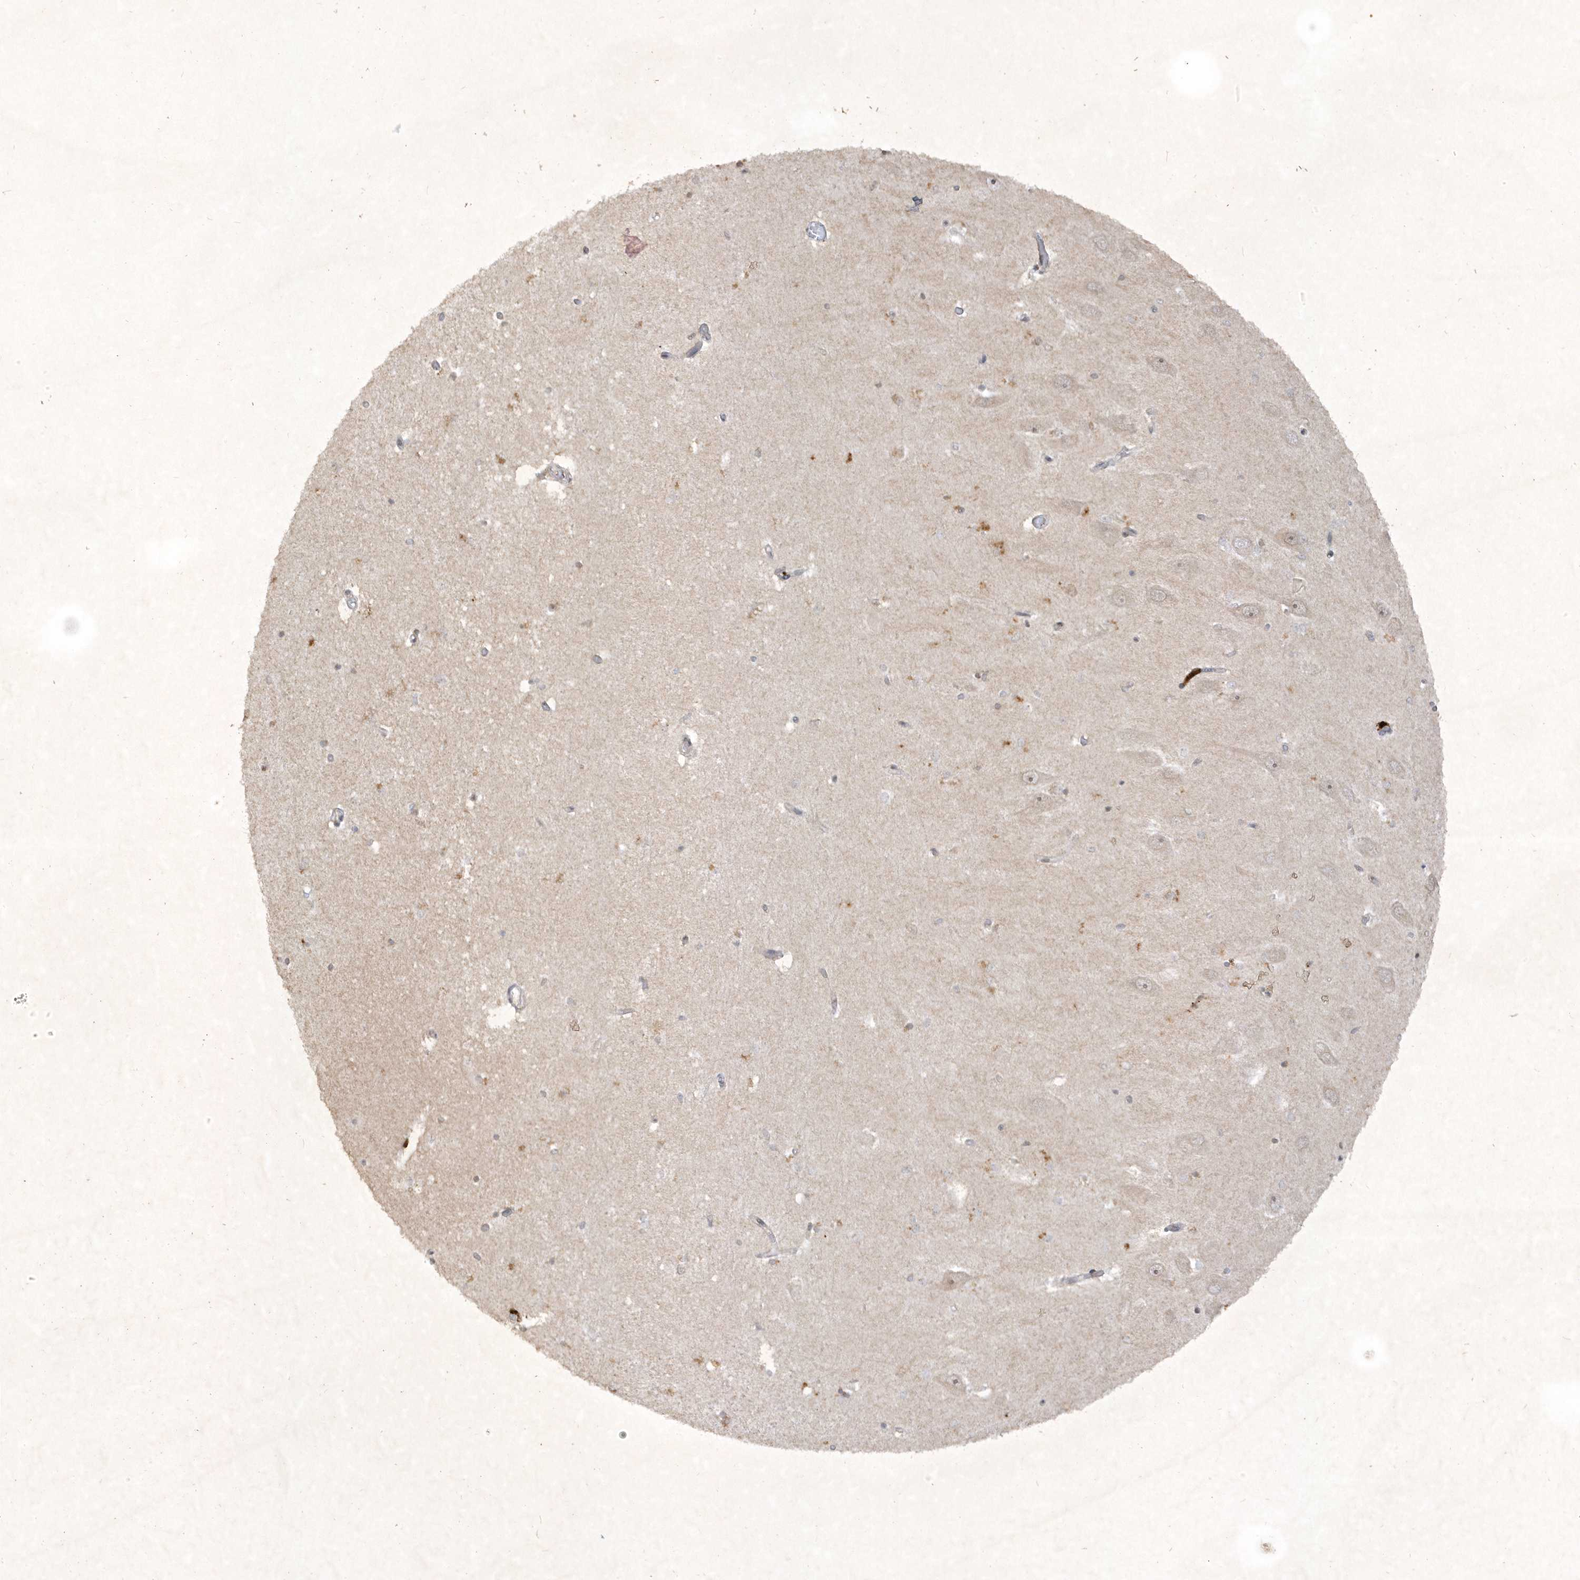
{"staining": {"intensity": "negative", "quantity": "none", "location": "none"}, "tissue": "hippocampus", "cell_type": "Glial cells", "image_type": "normal", "snomed": [{"axis": "morphology", "description": "Normal tissue, NOS"}, {"axis": "topography", "description": "Hippocampus"}], "caption": "The image displays no significant positivity in glial cells of hippocampus. (Stains: DAB immunohistochemistry (IHC) with hematoxylin counter stain, Microscopy: brightfield microscopy at high magnification).", "gene": "ZNF213", "patient": {"sex": "male", "age": 45}}